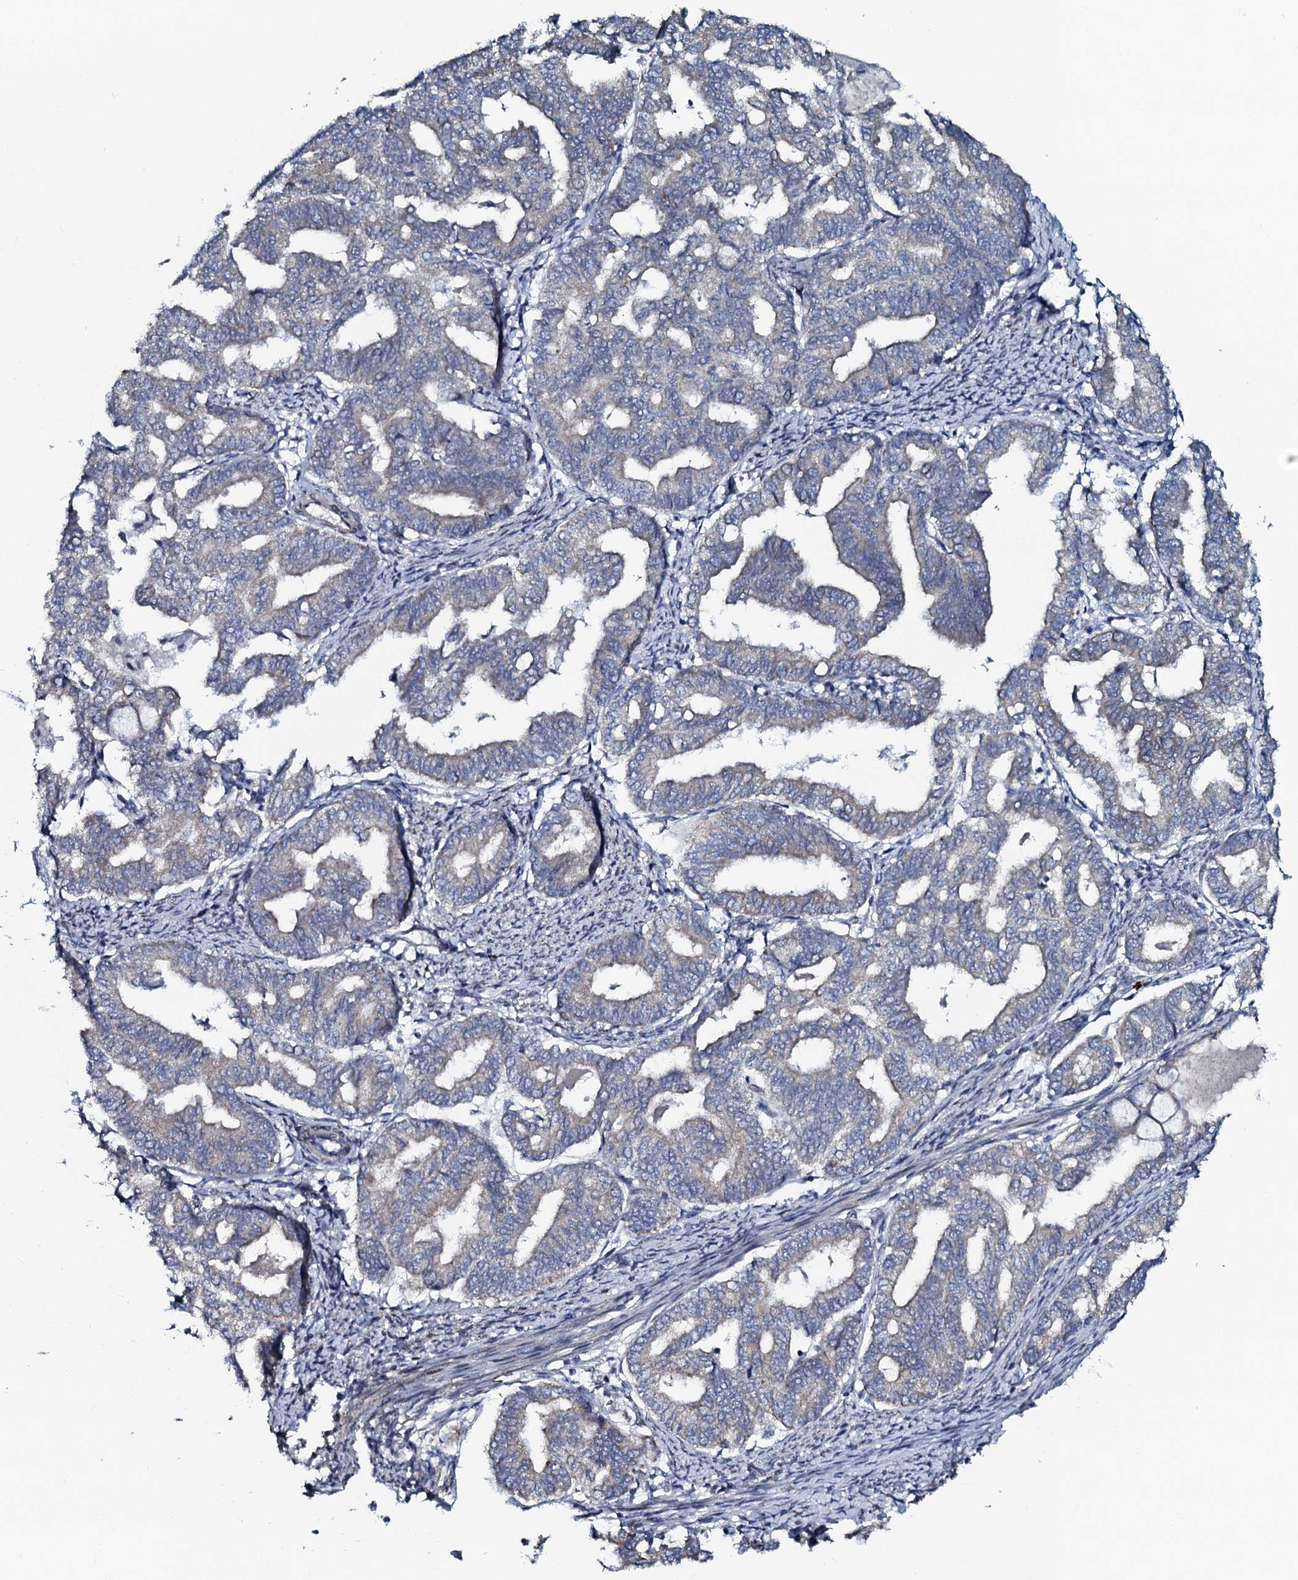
{"staining": {"intensity": "negative", "quantity": "none", "location": "none"}, "tissue": "endometrial cancer", "cell_type": "Tumor cells", "image_type": "cancer", "snomed": [{"axis": "morphology", "description": "Adenocarcinoma, NOS"}, {"axis": "topography", "description": "Endometrium"}], "caption": "Human endometrial cancer stained for a protein using immunohistochemistry (IHC) displays no positivity in tumor cells.", "gene": "KCTD4", "patient": {"sex": "female", "age": 79}}